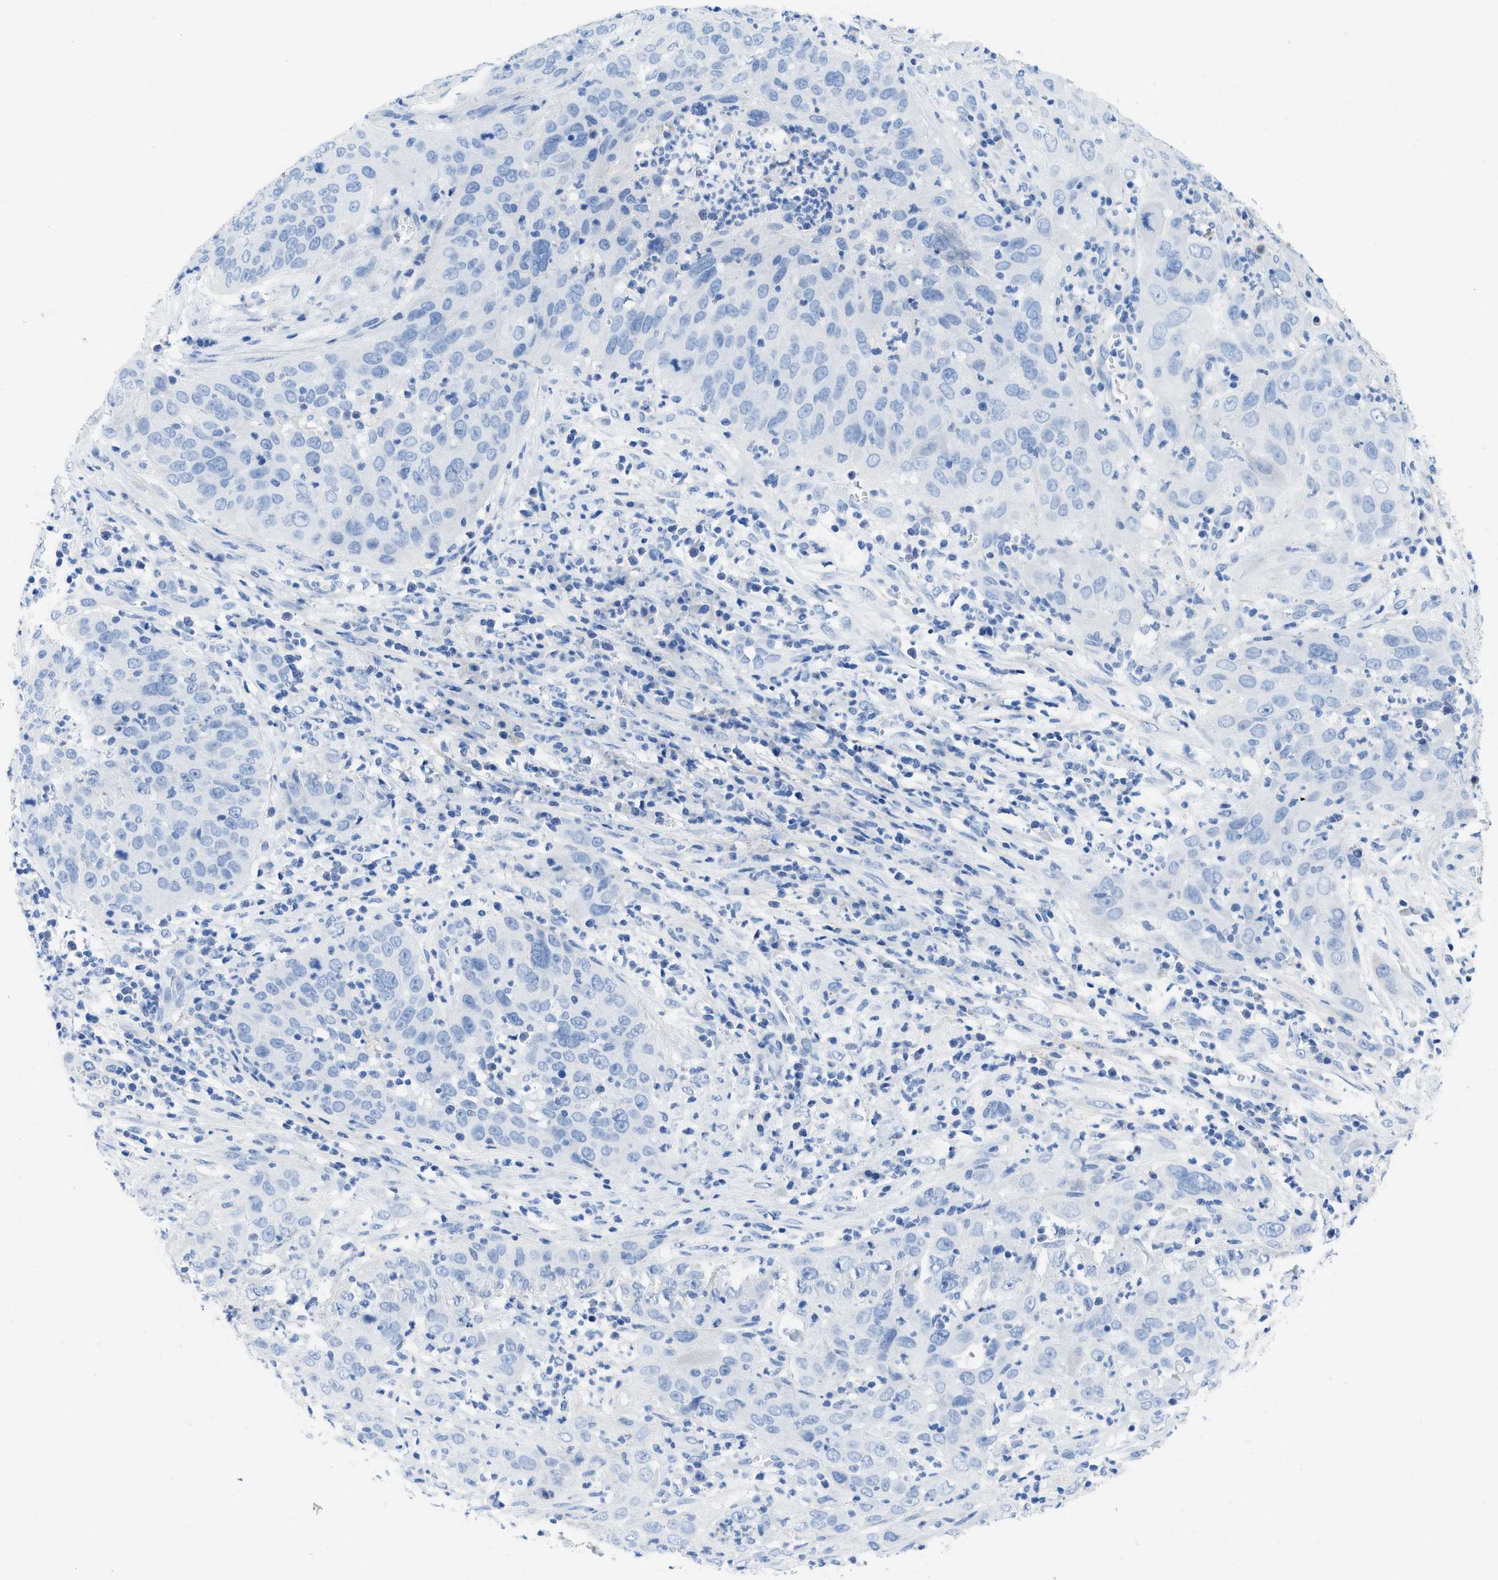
{"staining": {"intensity": "negative", "quantity": "none", "location": "none"}, "tissue": "cervical cancer", "cell_type": "Tumor cells", "image_type": "cancer", "snomed": [{"axis": "morphology", "description": "Squamous cell carcinoma, NOS"}, {"axis": "topography", "description": "Cervix"}], "caption": "Tumor cells are negative for brown protein staining in squamous cell carcinoma (cervical). The staining was performed using DAB (3,3'-diaminobenzidine) to visualize the protein expression in brown, while the nuclei were stained in blue with hematoxylin (Magnification: 20x).", "gene": "COL3A1", "patient": {"sex": "female", "age": 32}}